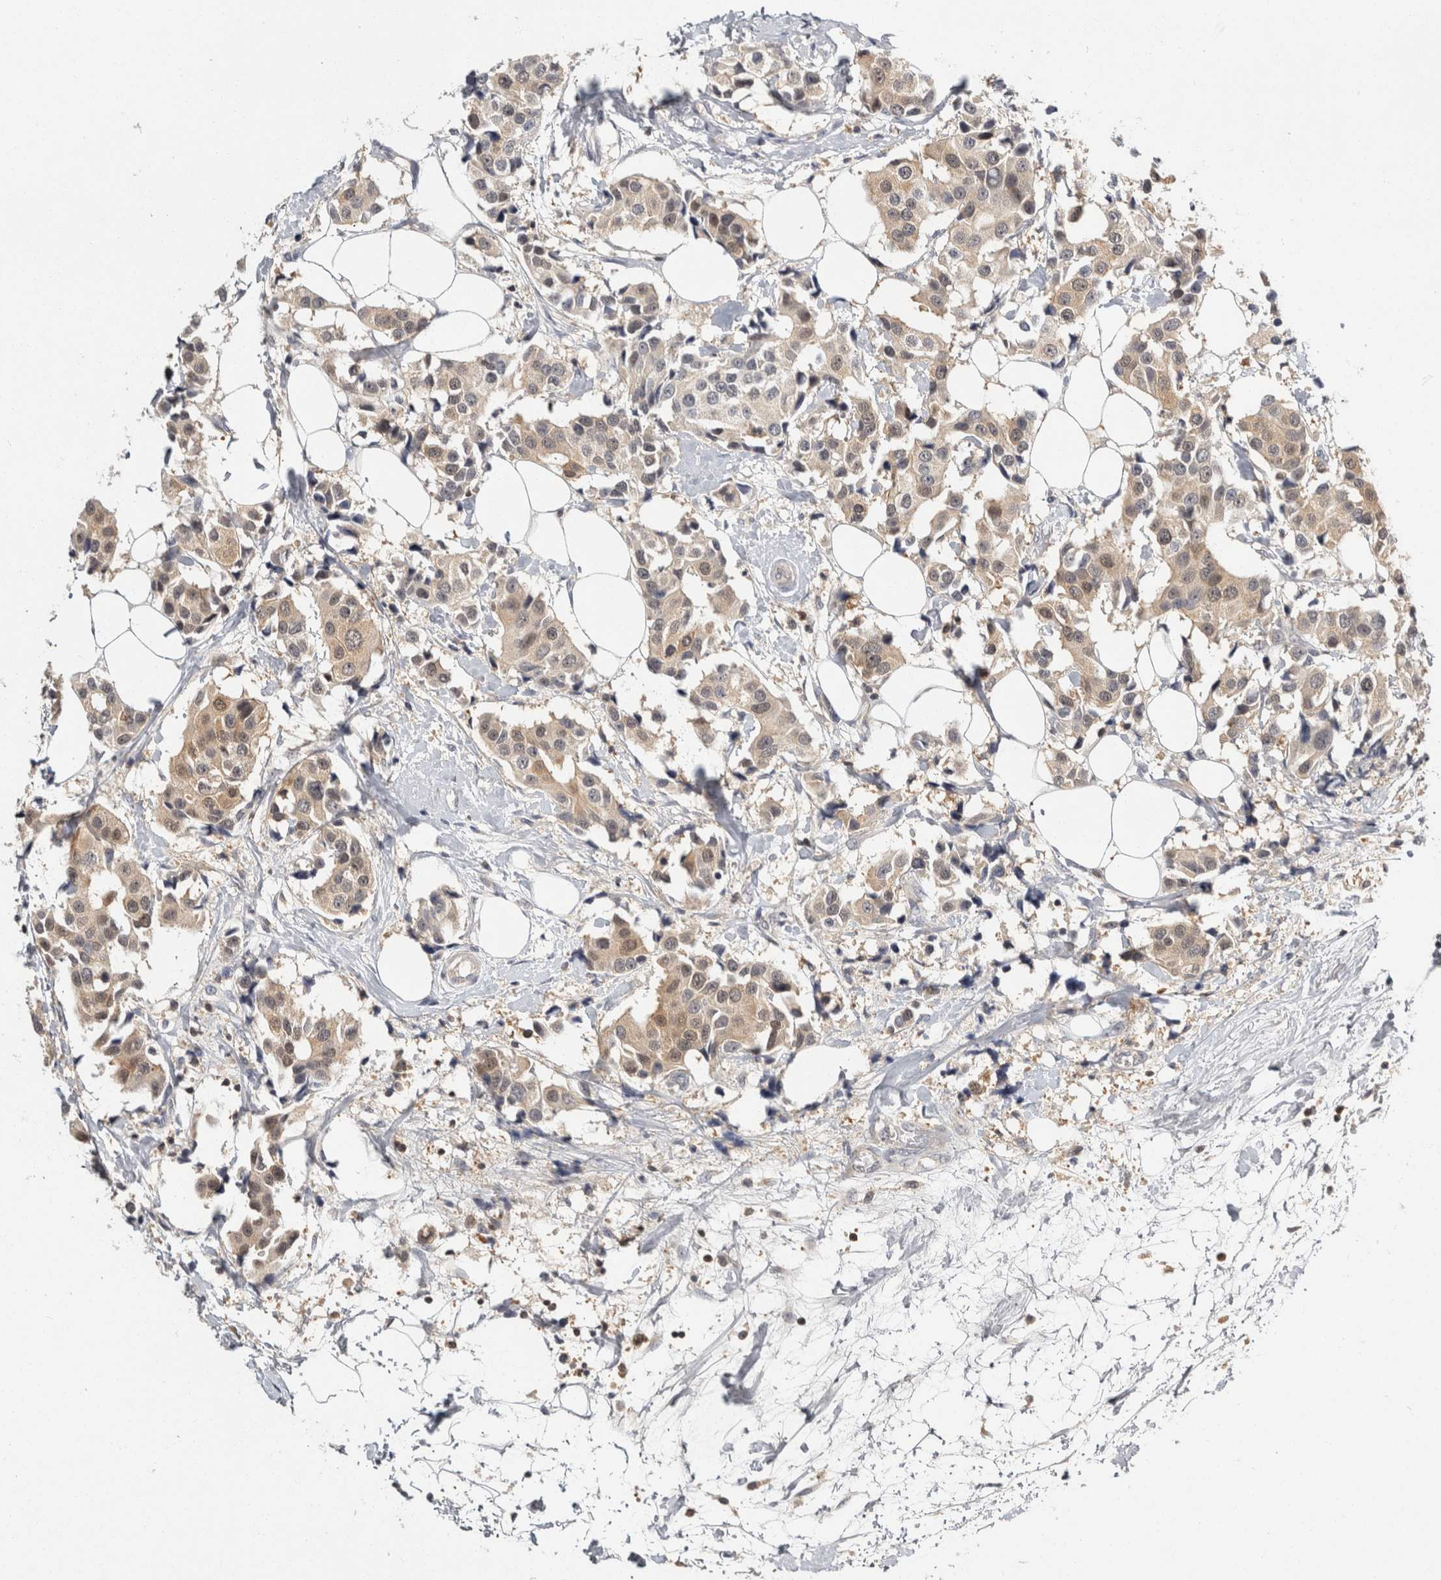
{"staining": {"intensity": "weak", "quantity": ">75%", "location": "cytoplasmic/membranous"}, "tissue": "breast cancer", "cell_type": "Tumor cells", "image_type": "cancer", "snomed": [{"axis": "morphology", "description": "Normal tissue, NOS"}, {"axis": "morphology", "description": "Duct carcinoma"}, {"axis": "topography", "description": "Breast"}], "caption": "Breast cancer (infiltrating ductal carcinoma) stained with a brown dye demonstrates weak cytoplasmic/membranous positive positivity in approximately >75% of tumor cells.", "gene": "ACAT2", "patient": {"sex": "female", "age": 39}}